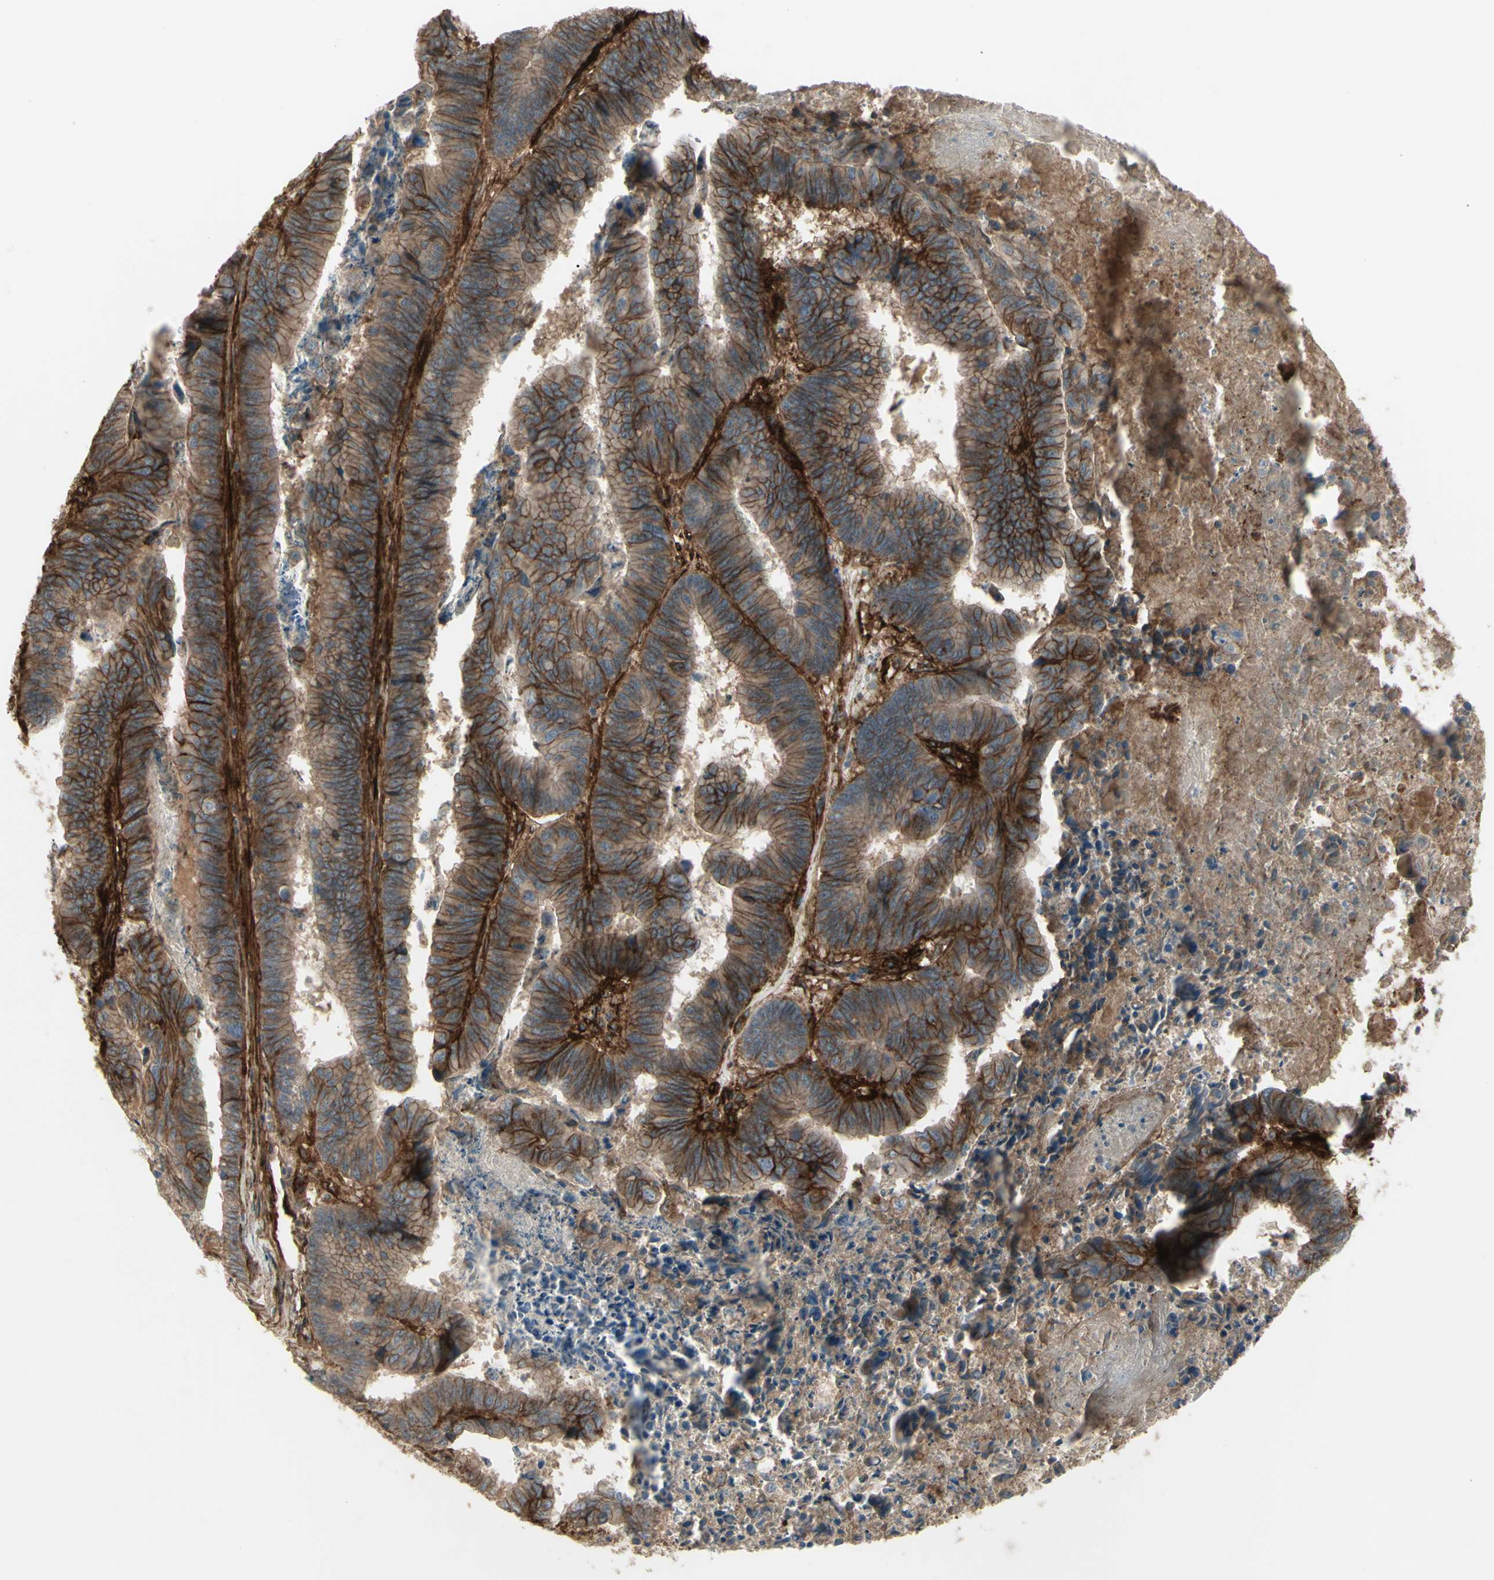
{"staining": {"intensity": "moderate", "quantity": ">75%", "location": "cytoplasmic/membranous"}, "tissue": "stomach cancer", "cell_type": "Tumor cells", "image_type": "cancer", "snomed": [{"axis": "morphology", "description": "Adenocarcinoma, NOS"}, {"axis": "topography", "description": "Stomach, lower"}], "caption": "High-power microscopy captured an immunohistochemistry histopathology image of stomach cancer (adenocarcinoma), revealing moderate cytoplasmic/membranous staining in approximately >75% of tumor cells. The staining was performed using DAB (3,3'-diaminobenzidine) to visualize the protein expression in brown, while the nuclei were stained in blue with hematoxylin (Magnification: 20x).", "gene": "CD276", "patient": {"sex": "male", "age": 77}}